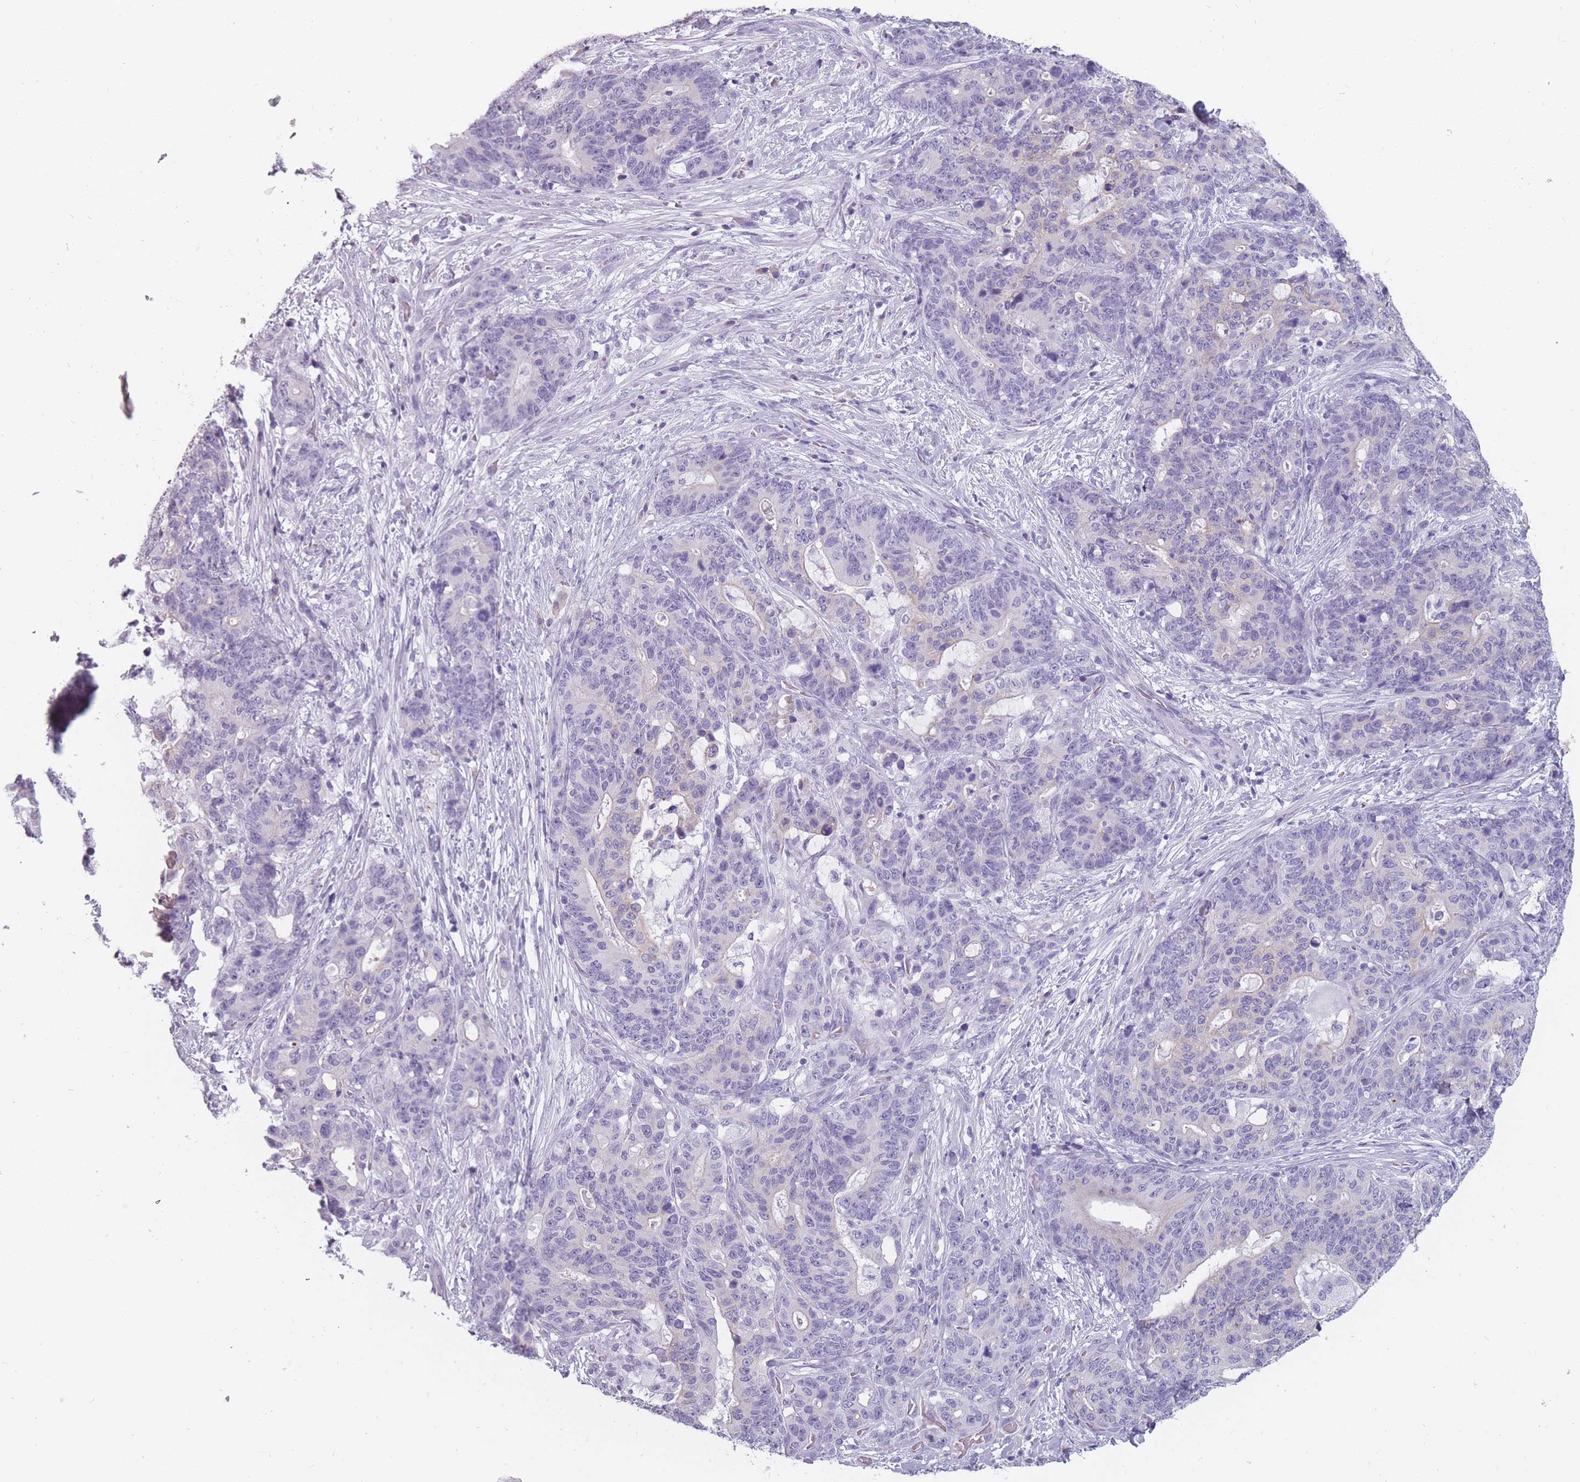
{"staining": {"intensity": "negative", "quantity": "none", "location": "none"}, "tissue": "stomach cancer", "cell_type": "Tumor cells", "image_type": "cancer", "snomed": [{"axis": "morphology", "description": "Normal tissue, NOS"}, {"axis": "morphology", "description": "Adenocarcinoma, NOS"}, {"axis": "topography", "description": "Stomach"}], "caption": "There is no significant expression in tumor cells of stomach adenocarcinoma.", "gene": "PPFIA3", "patient": {"sex": "female", "age": 64}}